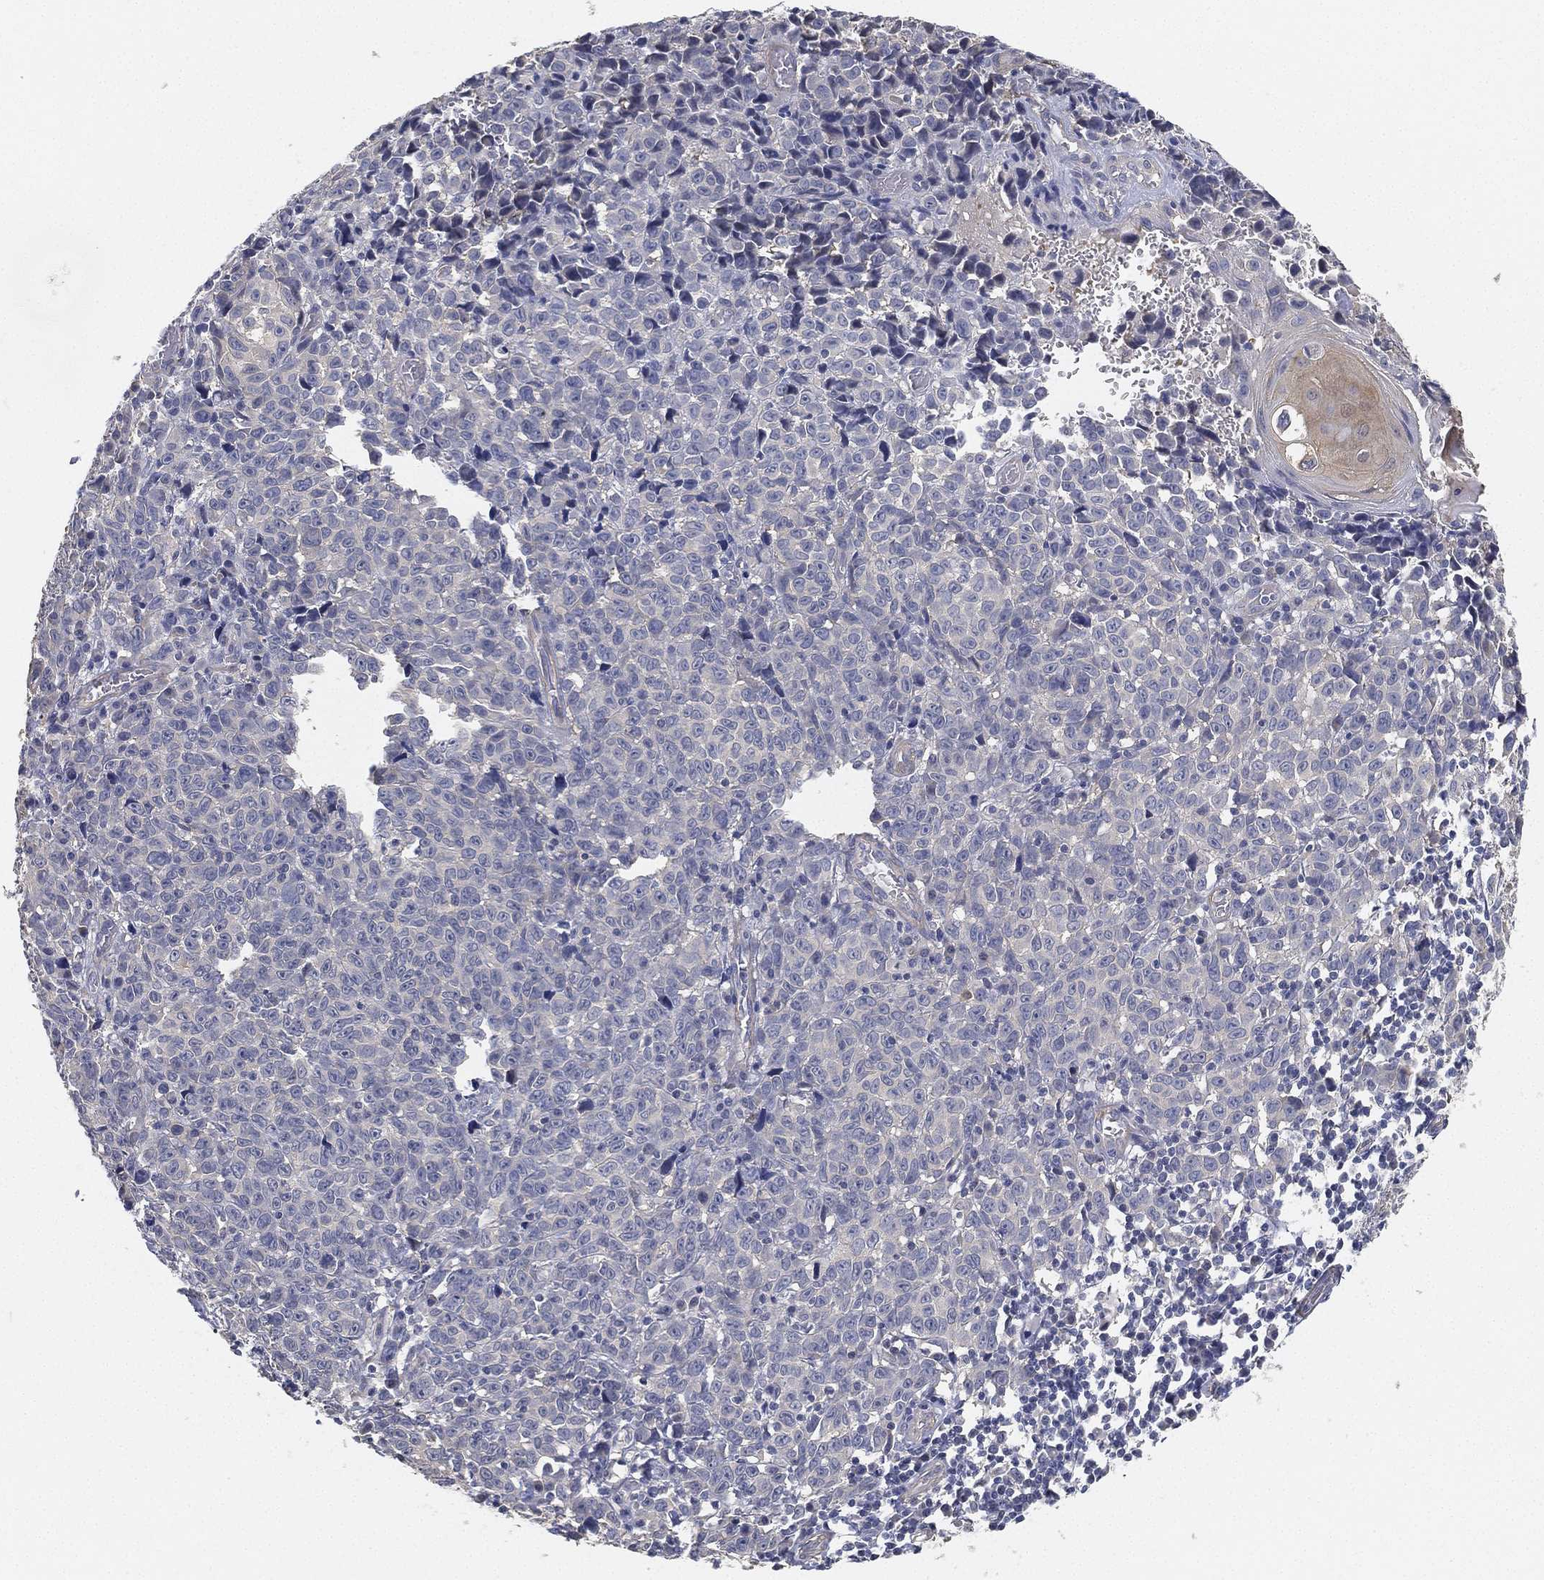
{"staining": {"intensity": "negative", "quantity": "none", "location": "none"}, "tissue": "melanoma", "cell_type": "Tumor cells", "image_type": "cancer", "snomed": [{"axis": "morphology", "description": "Malignant melanoma, NOS"}, {"axis": "topography", "description": "Vulva, labia, clitoris and Bartholin´s gland, NO"}], "caption": "This is an immunohistochemistry image of human malignant melanoma. There is no staining in tumor cells.", "gene": "GPR61", "patient": {"sex": "female", "age": 75}}